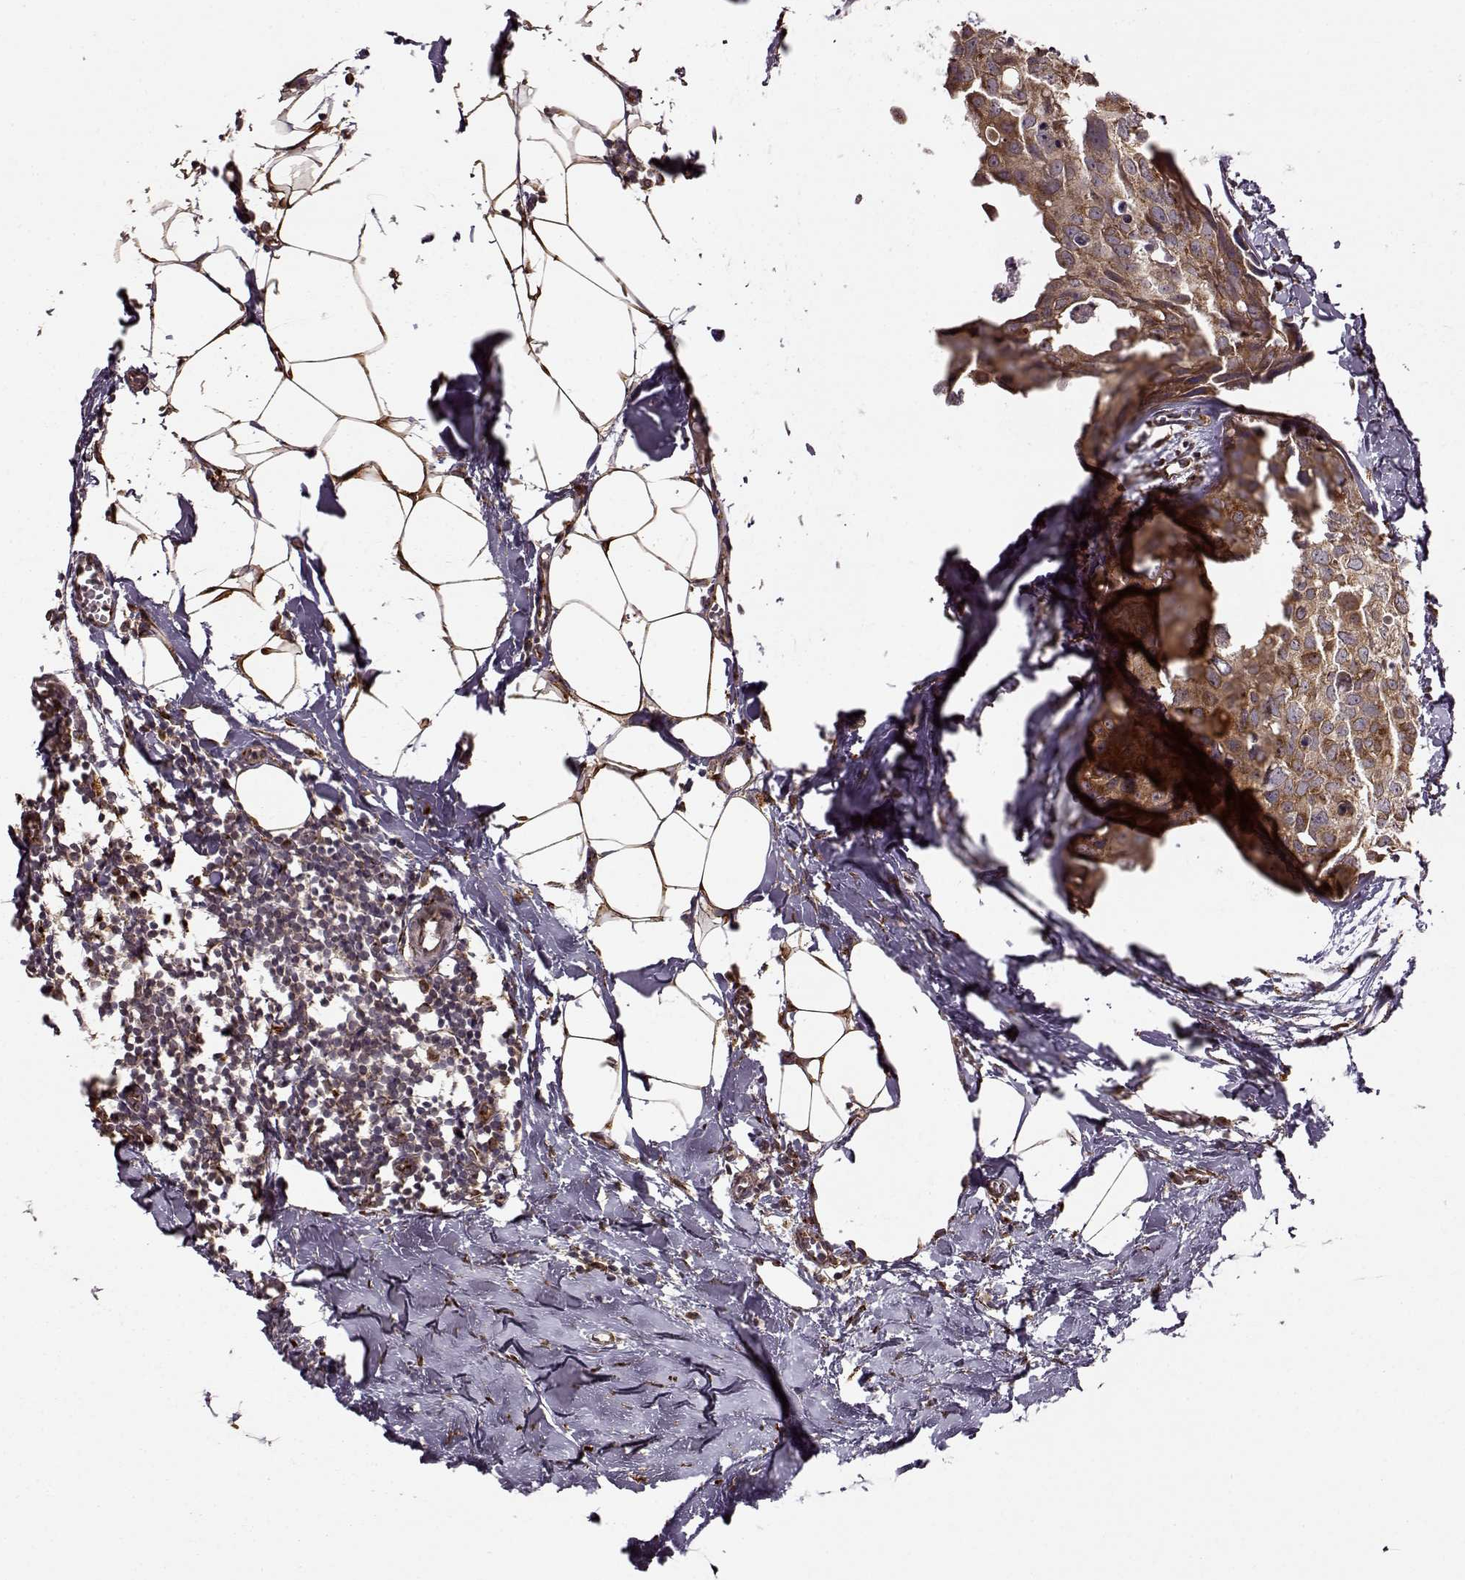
{"staining": {"intensity": "moderate", "quantity": ">75%", "location": "cytoplasmic/membranous"}, "tissue": "breast cancer", "cell_type": "Tumor cells", "image_type": "cancer", "snomed": [{"axis": "morphology", "description": "Duct carcinoma"}, {"axis": "topography", "description": "Breast"}], "caption": "Breast intraductal carcinoma tissue displays moderate cytoplasmic/membranous expression in approximately >75% of tumor cells", "gene": "YIPF5", "patient": {"sex": "female", "age": 38}}